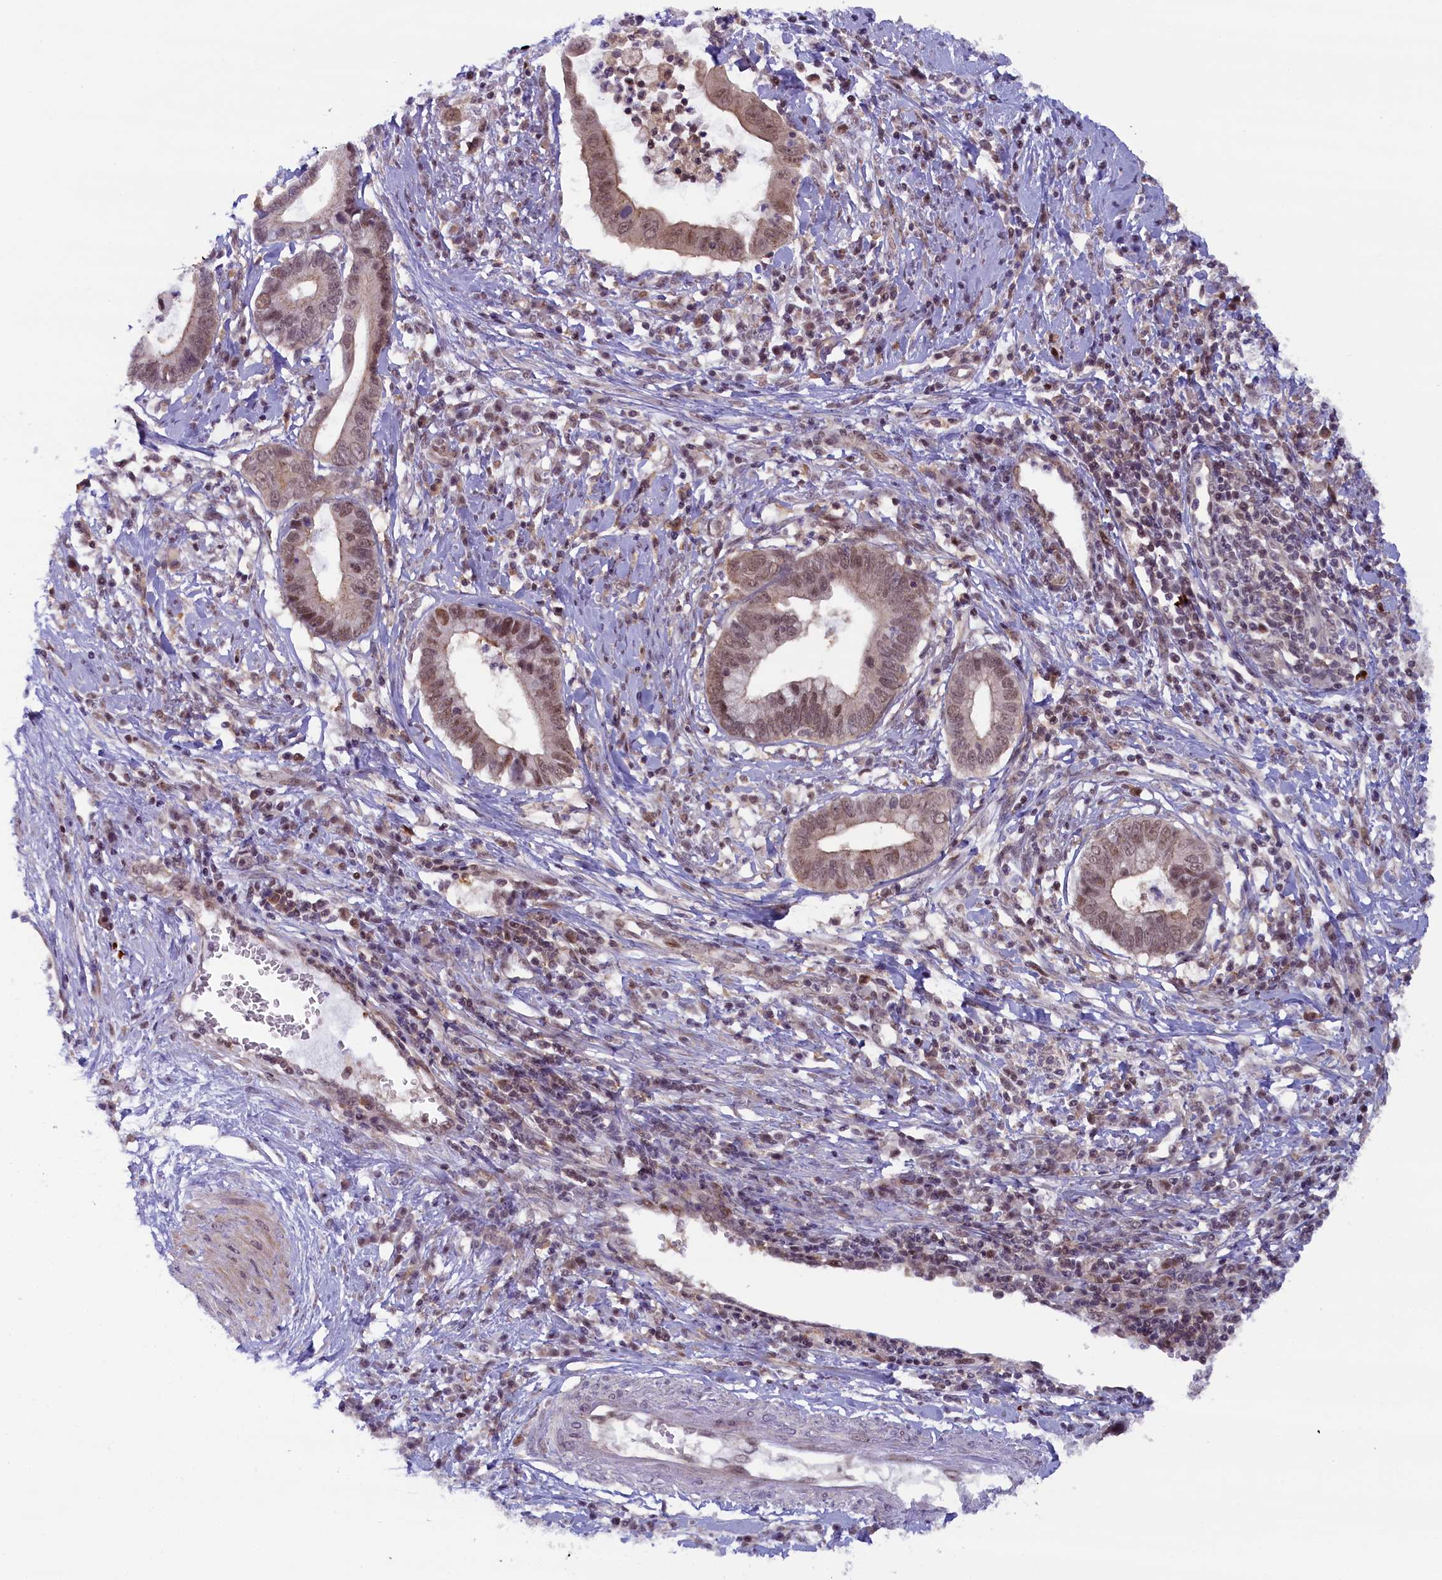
{"staining": {"intensity": "weak", "quantity": ">75%", "location": "cytoplasmic/membranous,nuclear"}, "tissue": "cervical cancer", "cell_type": "Tumor cells", "image_type": "cancer", "snomed": [{"axis": "morphology", "description": "Adenocarcinoma, NOS"}, {"axis": "topography", "description": "Cervix"}], "caption": "Tumor cells demonstrate weak cytoplasmic/membranous and nuclear expression in about >75% of cells in cervical cancer (adenocarcinoma). Immunohistochemistry stains the protein in brown and the nuclei are stained blue.", "gene": "FCHO1", "patient": {"sex": "female", "age": 44}}